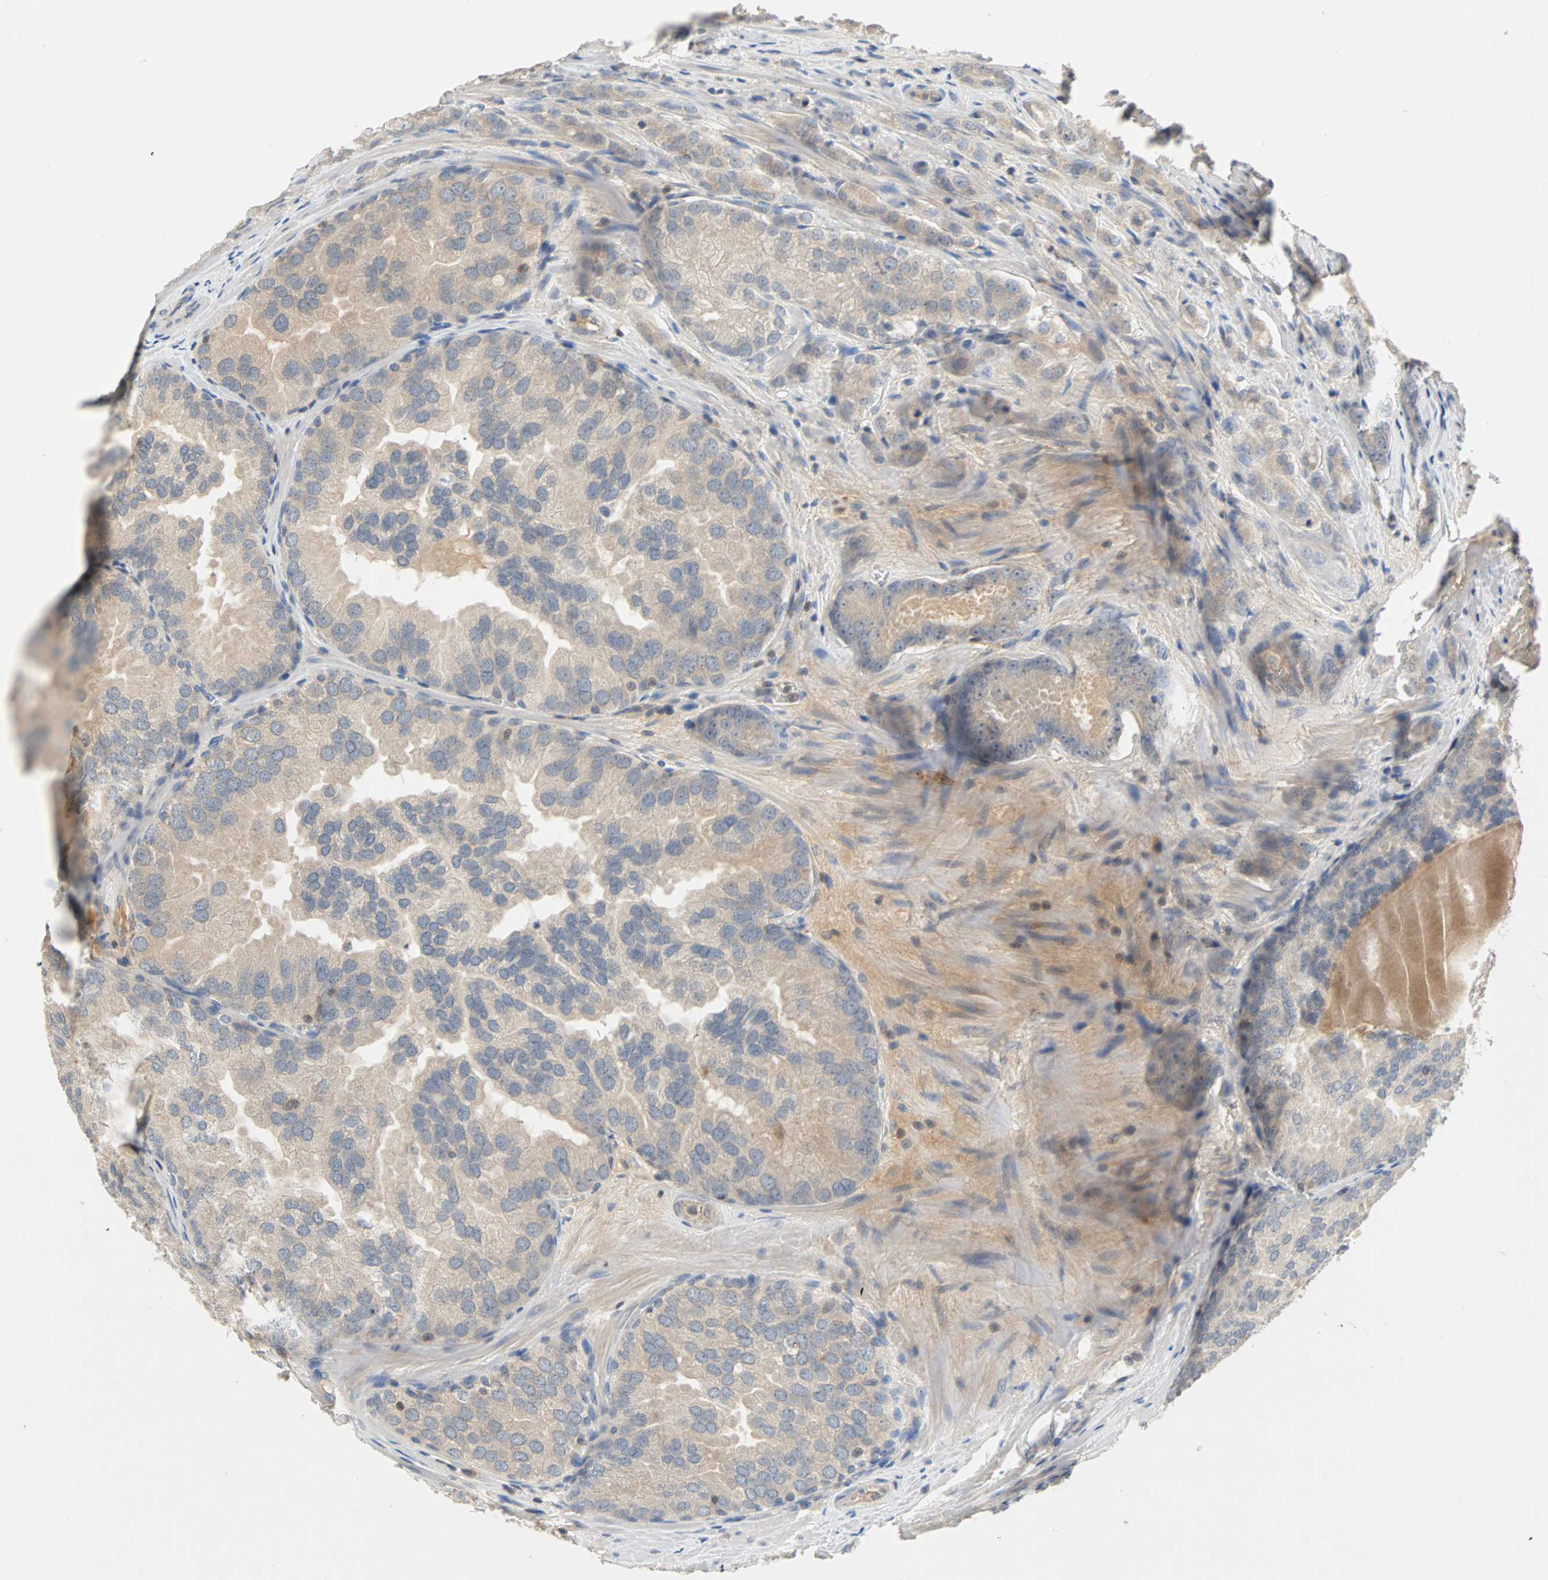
{"staining": {"intensity": "negative", "quantity": "none", "location": "none"}, "tissue": "prostate cancer", "cell_type": "Tumor cells", "image_type": "cancer", "snomed": [{"axis": "morphology", "description": "Adenocarcinoma, High grade"}, {"axis": "topography", "description": "Prostate"}], "caption": "A histopathology image of human prostate high-grade adenocarcinoma is negative for staining in tumor cells.", "gene": "MAP4K1", "patient": {"sex": "male", "age": 64}}